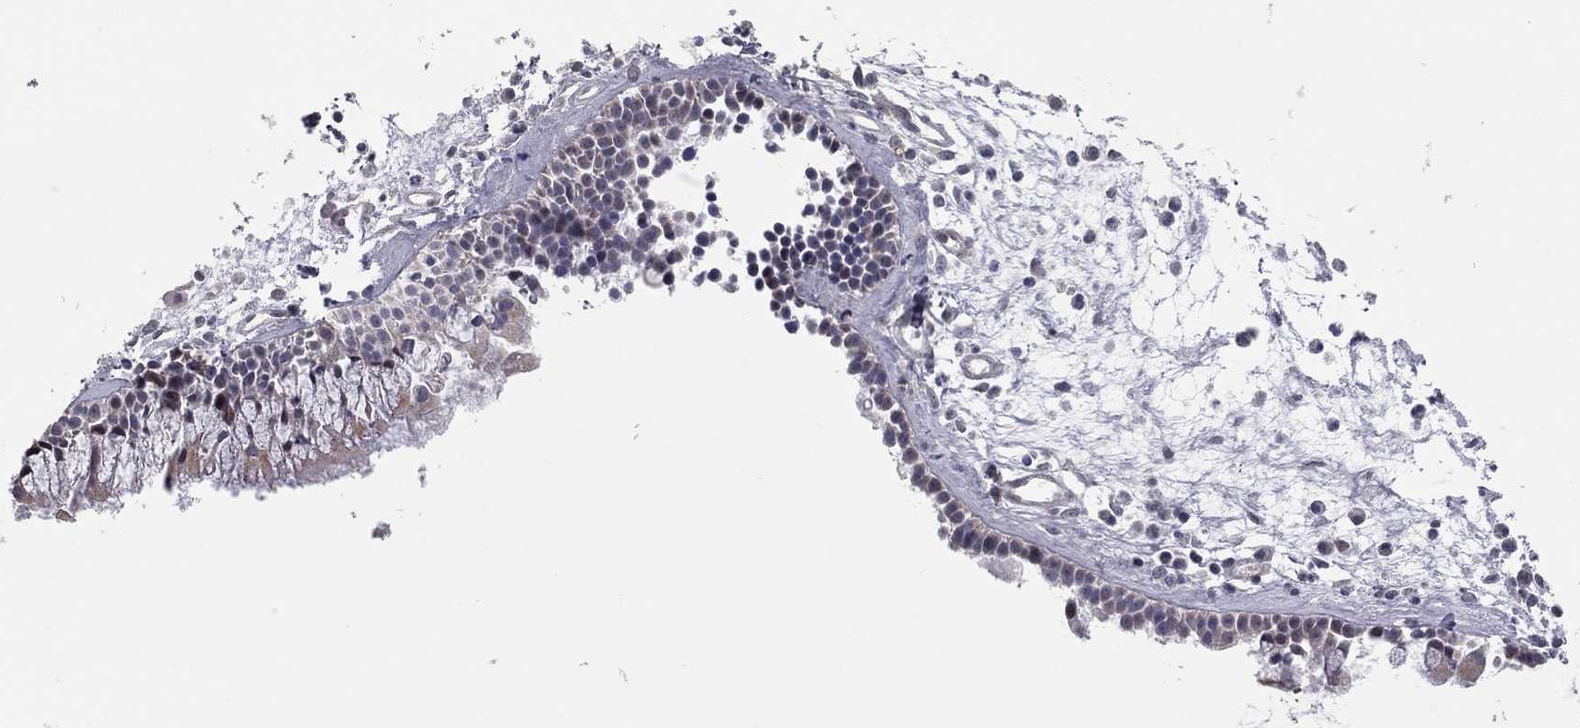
{"staining": {"intensity": "moderate", "quantity": "25%-75%", "location": "cytoplasmic/membranous"}, "tissue": "nasopharynx", "cell_type": "Respiratory epithelial cells", "image_type": "normal", "snomed": [{"axis": "morphology", "description": "Normal tissue, NOS"}, {"axis": "topography", "description": "Nasopharynx"}], "caption": "The image displays a brown stain indicating the presence of a protein in the cytoplasmic/membranous of respiratory epithelial cells in nasopharynx.", "gene": "MC3R", "patient": {"sex": "female", "age": 47}}